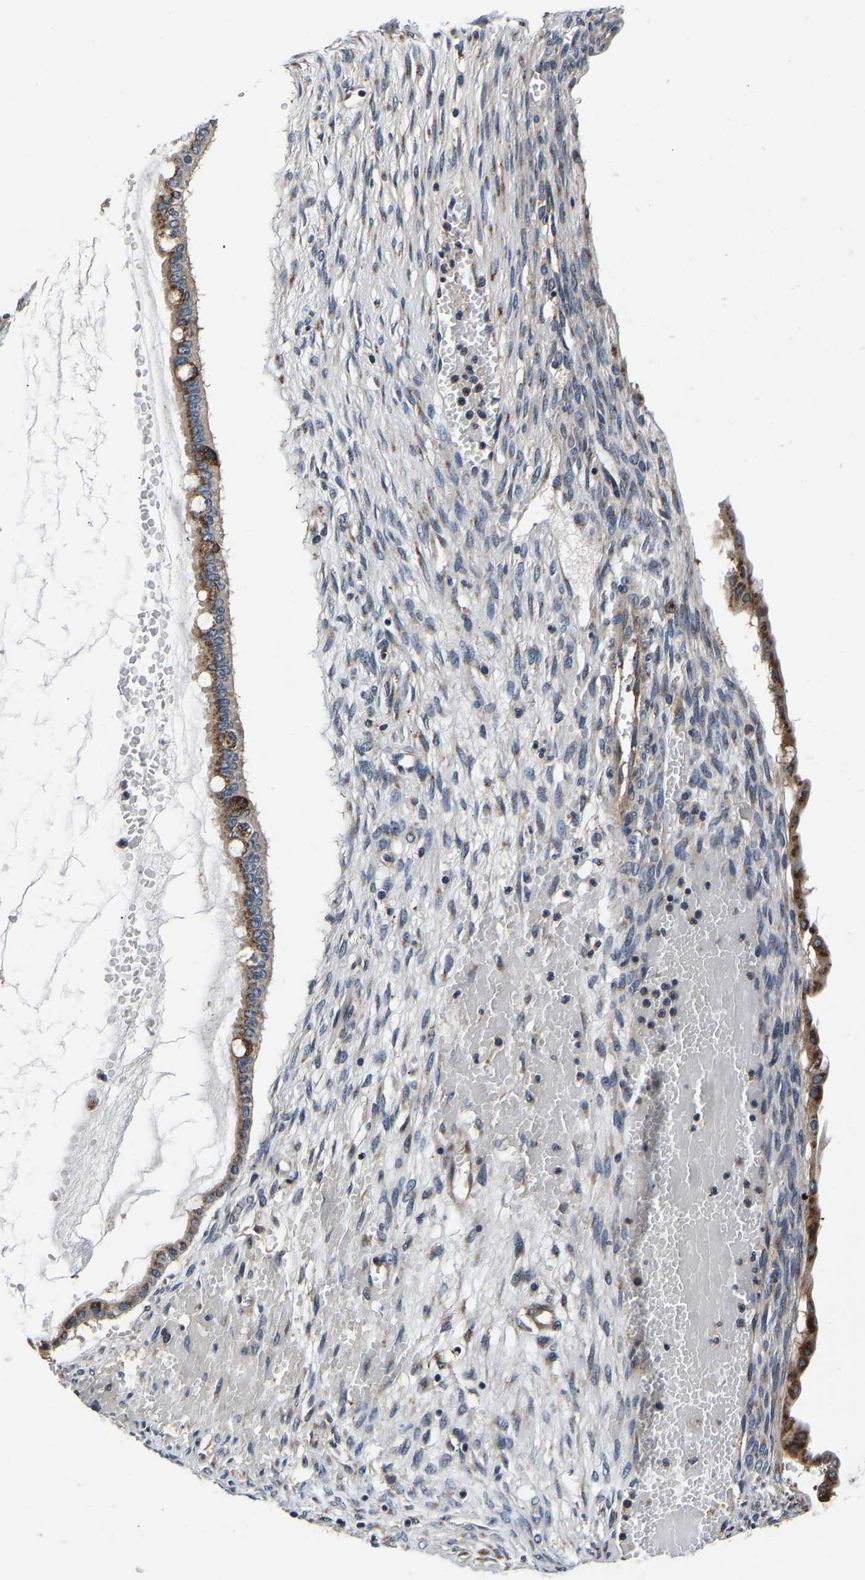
{"staining": {"intensity": "strong", "quantity": ">75%", "location": "cytoplasmic/membranous"}, "tissue": "ovarian cancer", "cell_type": "Tumor cells", "image_type": "cancer", "snomed": [{"axis": "morphology", "description": "Cystadenocarcinoma, mucinous, NOS"}, {"axis": "topography", "description": "Ovary"}], "caption": "Brown immunohistochemical staining in ovarian mucinous cystadenocarcinoma displays strong cytoplasmic/membranous expression in about >75% of tumor cells.", "gene": "RABAC1", "patient": {"sex": "female", "age": 73}}